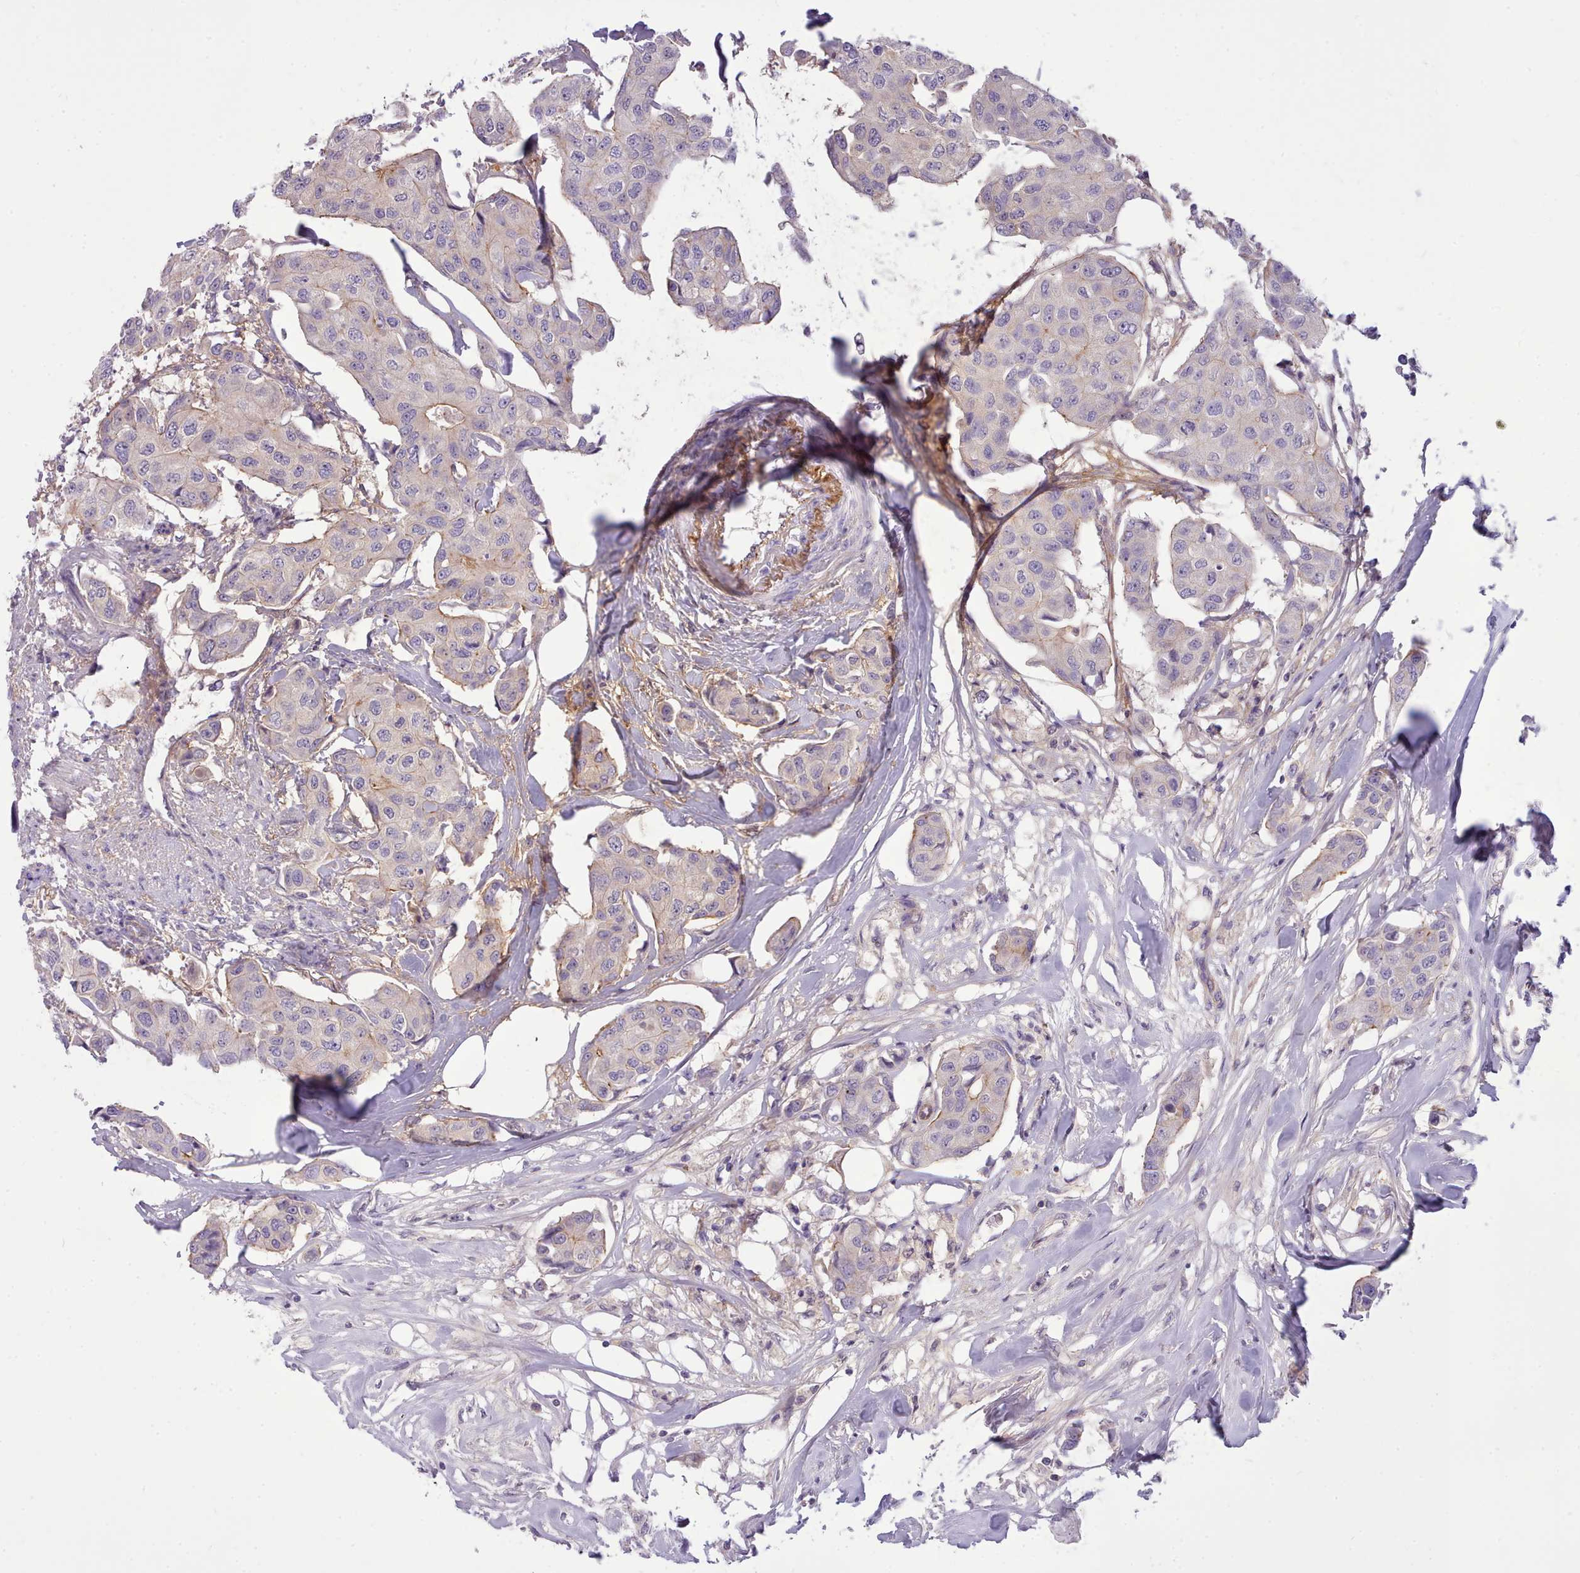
{"staining": {"intensity": "weak", "quantity": "<25%", "location": "cytoplasmic/membranous"}, "tissue": "breast cancer", "cell_type": "Tumor cells", "image_type": "cancer", "snomed": [{"axis": "morphology", "description": "Duct carcinoma"}, {"axis": "topography", "description": "Breast"}, {"axis": "topography", "description": "Lymph node"}], "caption": "Tumor cells show no significant protein staining in breast intraductal carcinoma. (IHC, brightfield microscopy, high magnification).", "gene": "CYP2A13", "patient": {"sex": "female", "age": 80}}